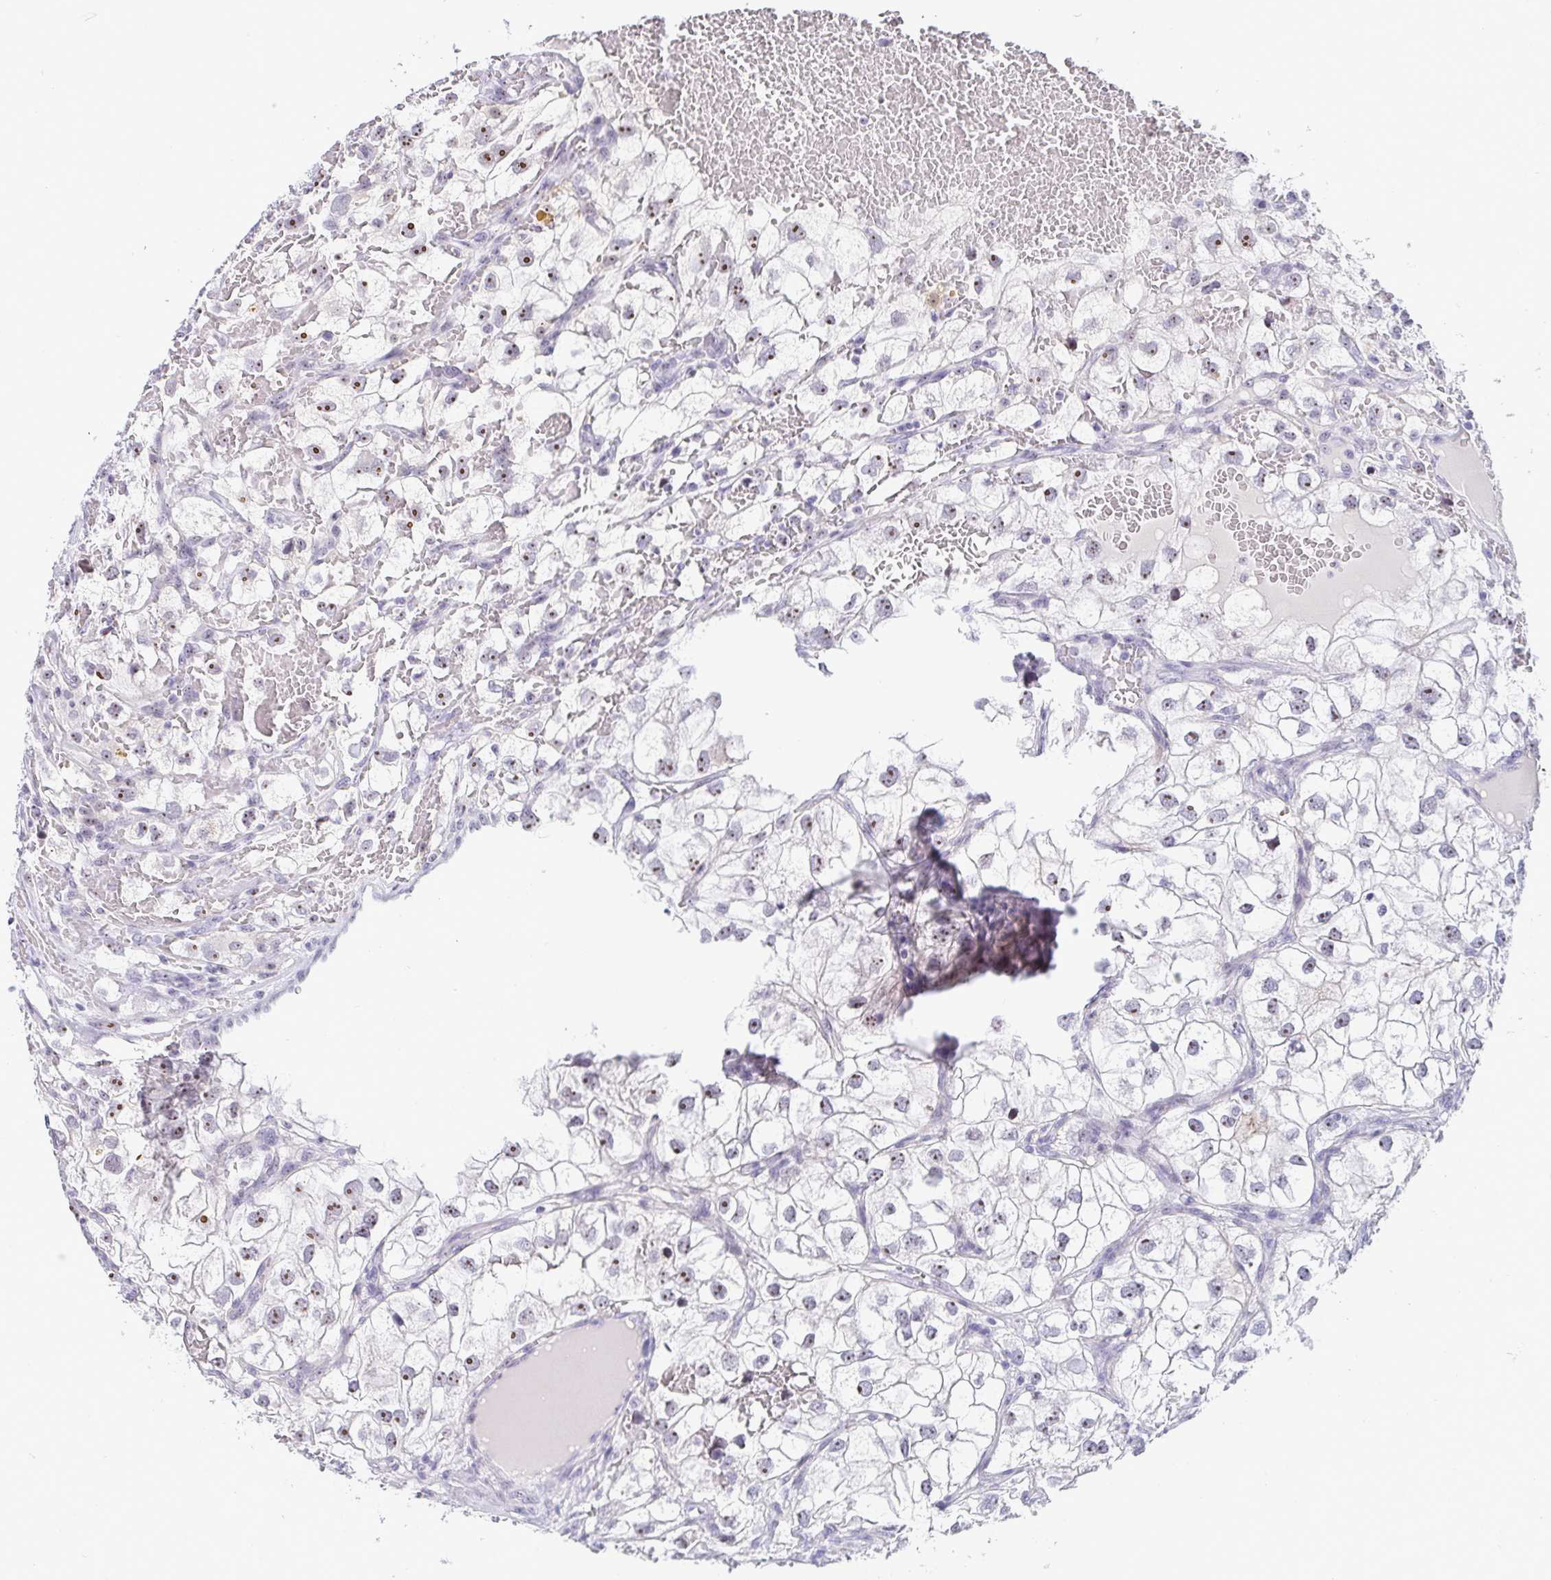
{"staining": {"intensity": "moderate", "quantity": "<25%", "location": "nuclear"}, "tissue": "renal cancer", "cell_type": "Tumor cells", "image_type": "cancer", "snomed": [{"axis": "morphology", "description": "Adenocarcinoma, NOS"}, {"axis": "topography", "description": "Kidney"}], "caption": "Renal cancer (adenocarcinoma) stained with DAB (3,3'-diaminobenzidine) immunohistochemistry (IHC) demonstrates low levels of moderate nuclear positivity in about <25% of tumor cells.", "gene": "BZW1", "patient": {"sex": "male", "age": 59}}